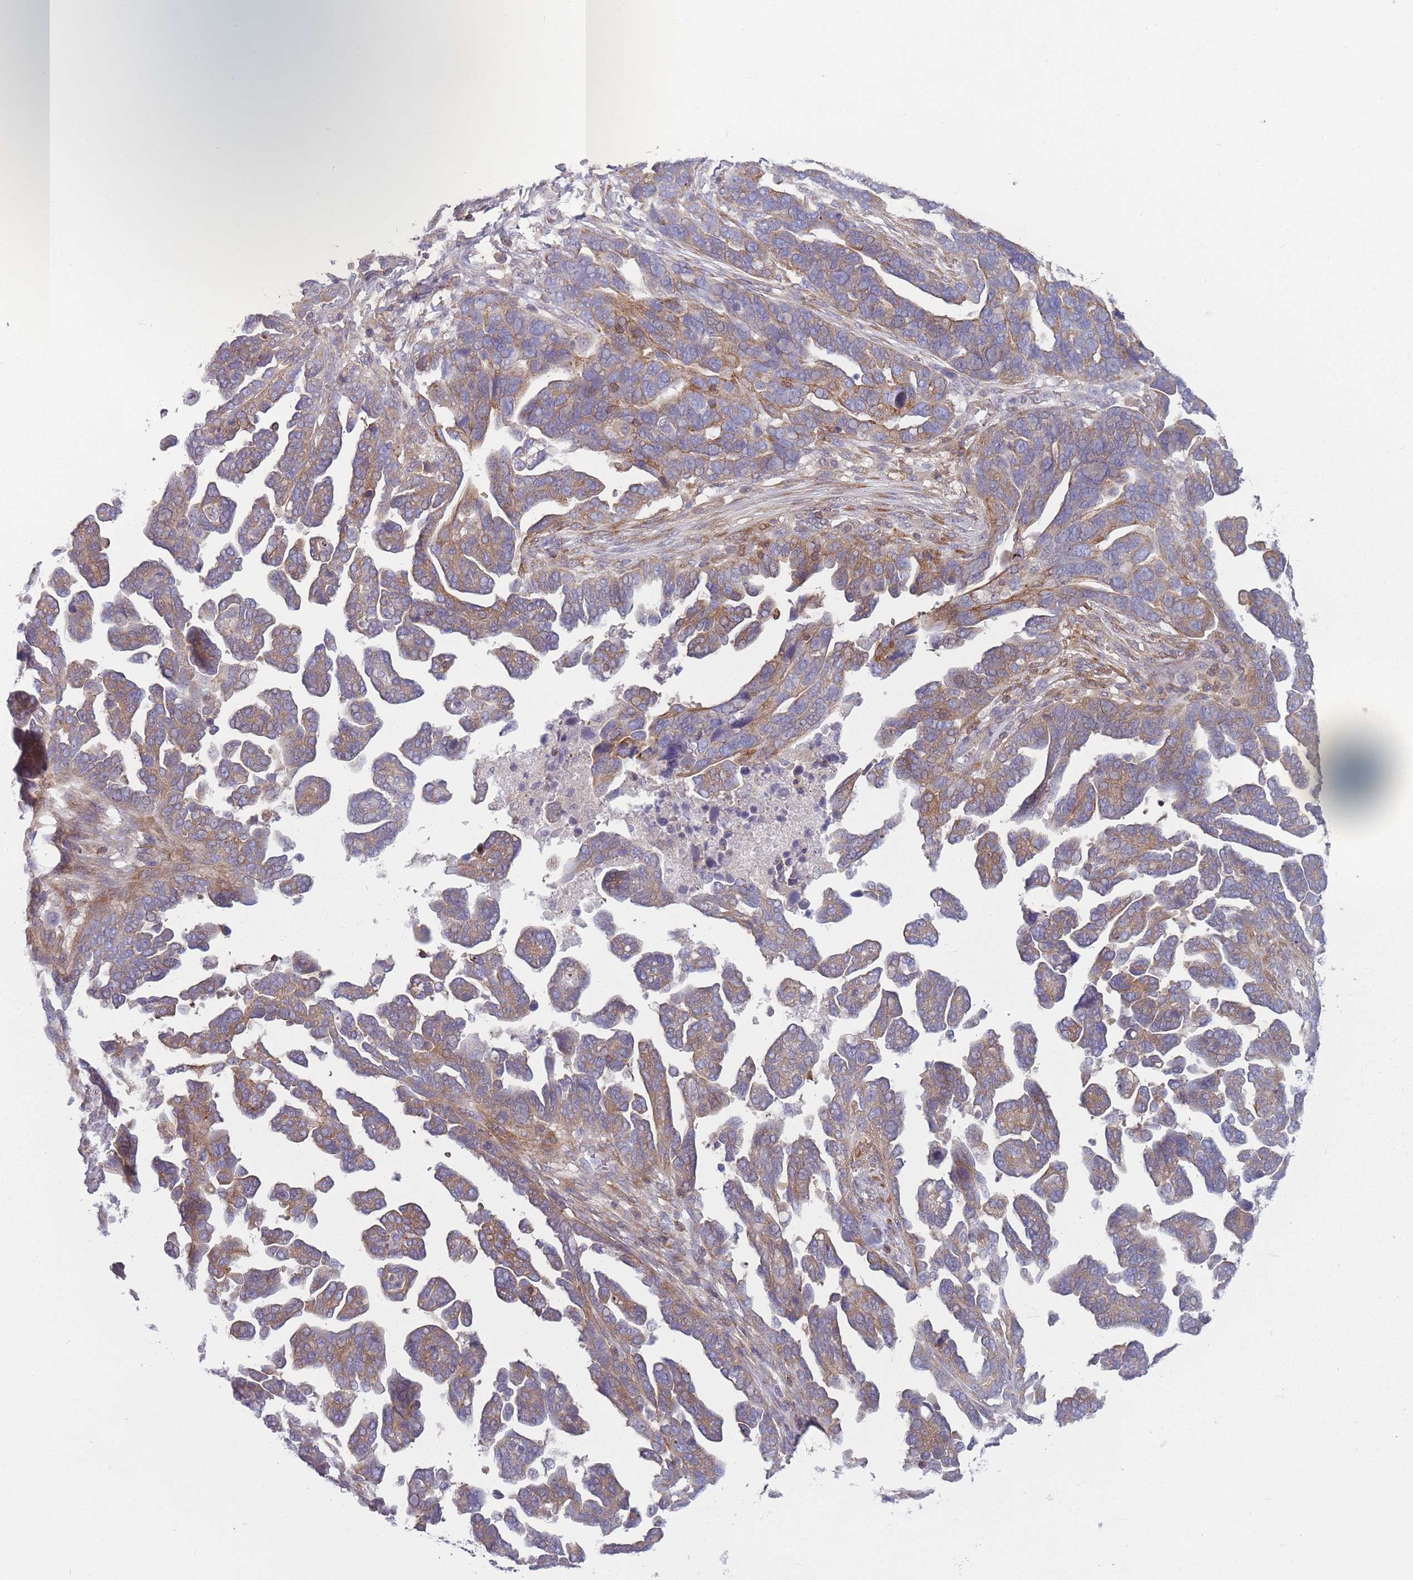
{"staining": {"intensity": "moderate", "quantity": ">75%", "location": "cytoplasmic/membranous"}, "tissue": "ovarian cancer", "cell_type": "Tumor cells", "image_type": "cancer", "snomed": [{"axis": "morphology", "description": "Cystadenocarcinoma, serous, NOS"}, {"axis": "topography", "description": "Ovary"}], "caption": "Protein expression analysis of human ovarian cancer (serous cystadenocarcinoma) reveals moderate cytoplasmic/membranous expression in approximately >75% of tumor cells.", "gene": "HSBP1L1", "patient": {"sex": "female", "age": 54}}